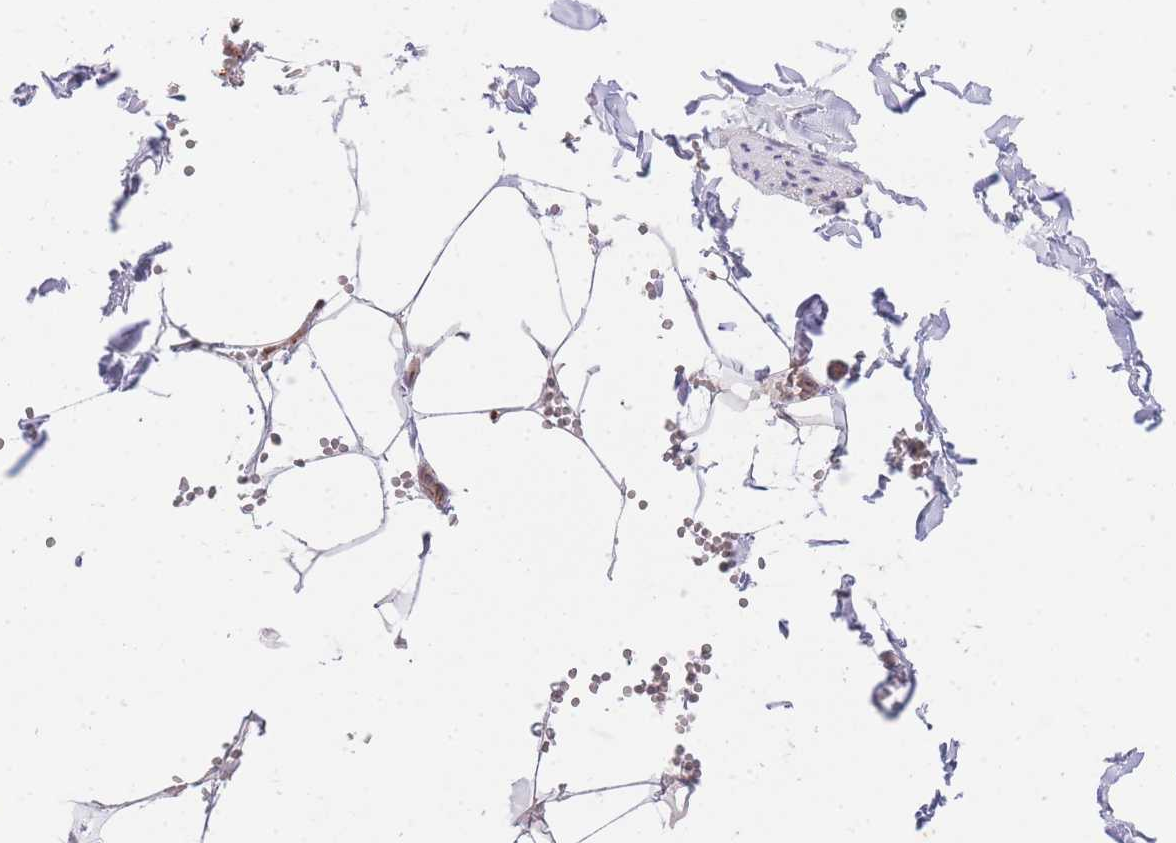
{"staining": {"intensity": "weak", "quantity": ">75%", "location": "cytoplasmic/membranous"}, "tissue": "adipose tissue", "cell_type": "Adipocytes", "image_type": "normal", "snomed": [{"axis": "morphology", "description": "Normal tissue, NOS"}, {"axis": "topography", "description": "Gallbladder"}, {"axis": "topography", "description": "Peripheral nerve tissue"}], "caption": "IHC staining of benign adipose tissue, which demonstrates low levels of weak cytoplasmic/membranous expression in approximately >75% of adipocytes indicating weak cytoplasmic/membranous protein expression. The staining was performed using DAB (3,3'-diaminobenzidine) (brown) for protein detection and nuclei were counterstained in hematoxylin (blue).", "gene": "SLC25A33", "patient": {"sex": "male", "age": 38}}